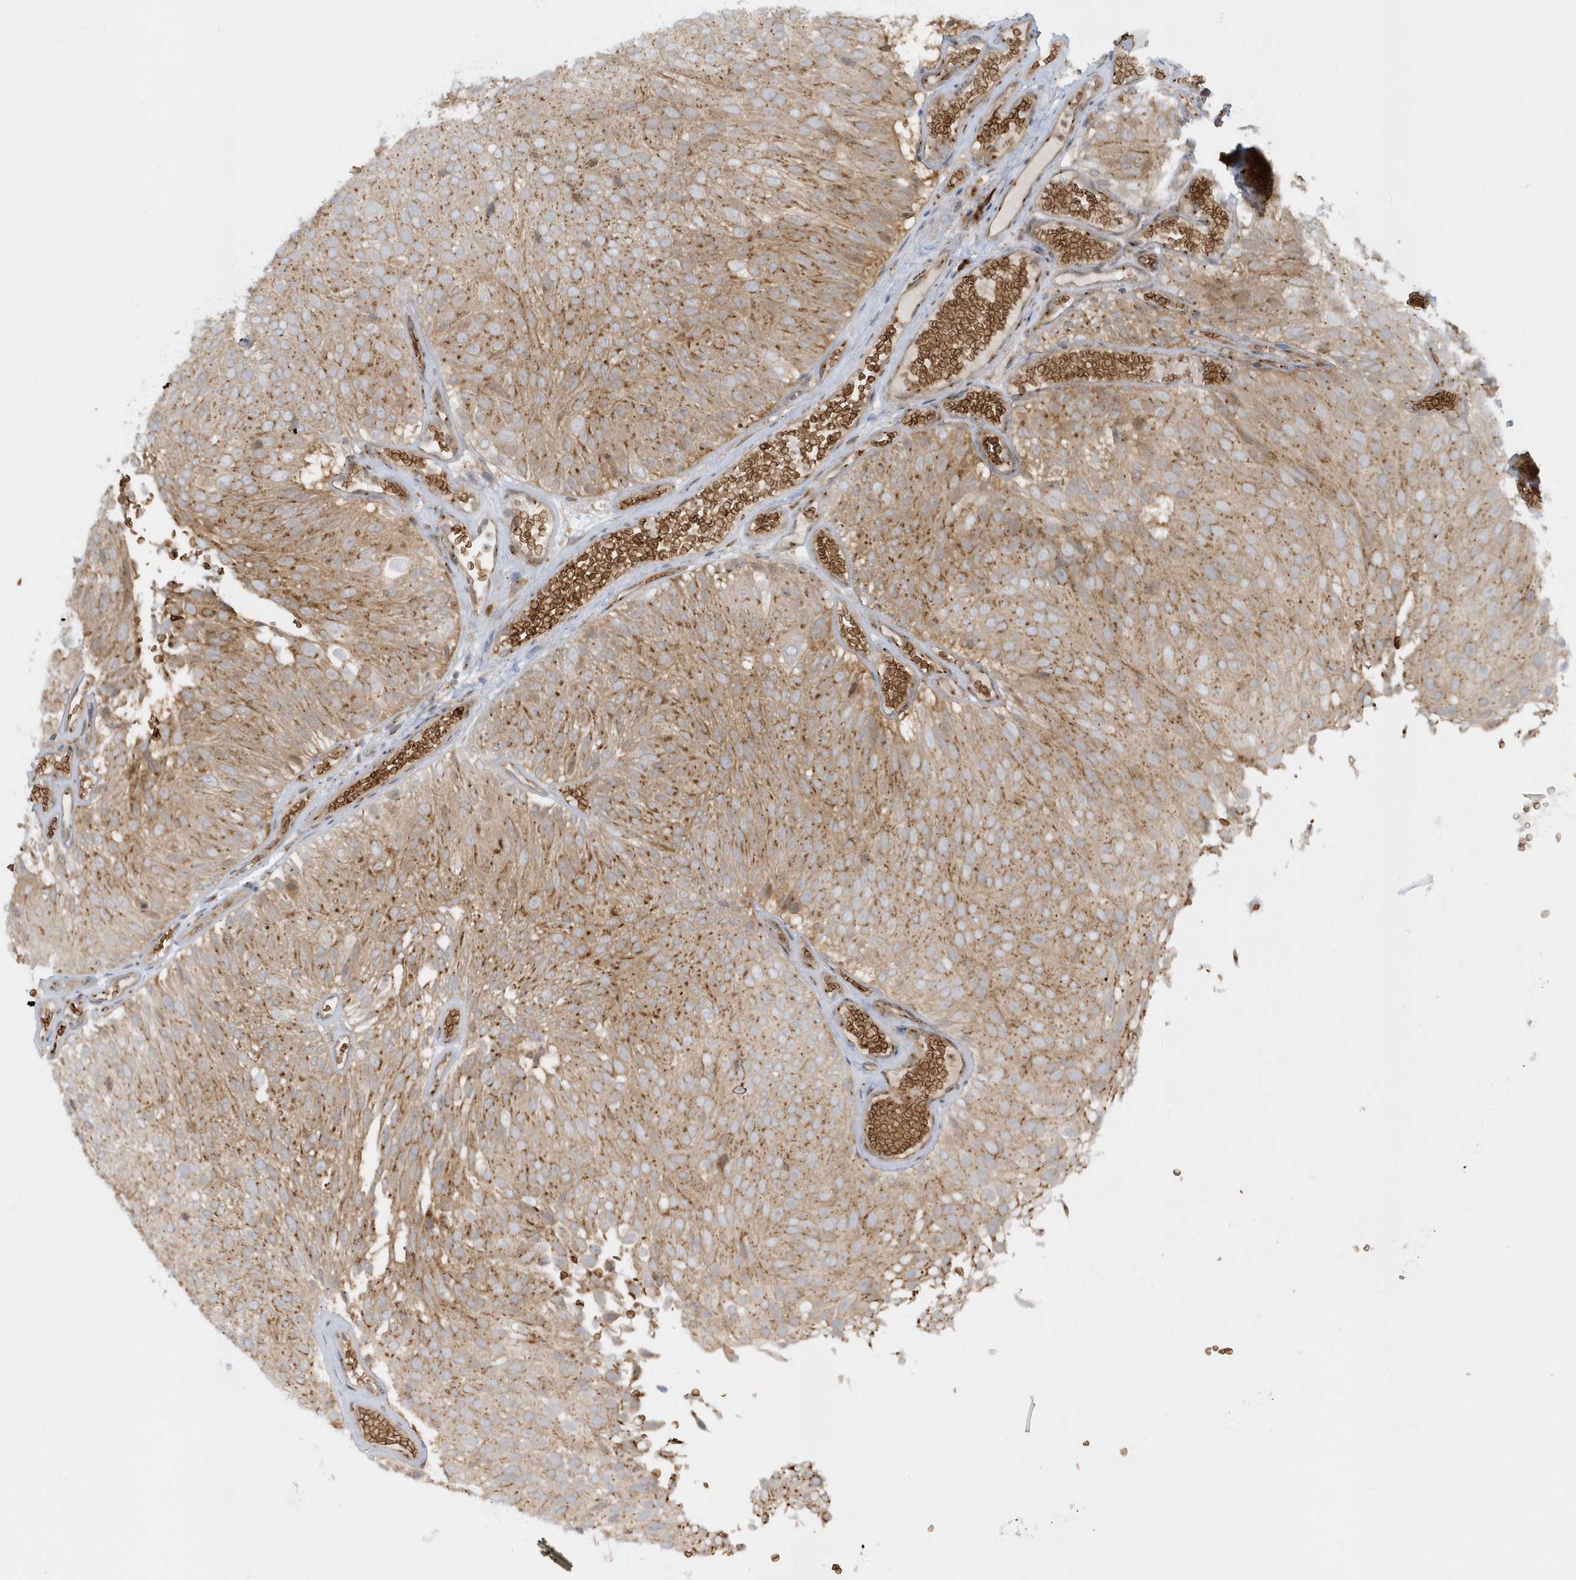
{"staining": {"intensity": "moderate", "quantity": ">75%", "location": "cytoplasmic/membranous"}, "tissue": "urothelial cancer", "cell_type": "Tumor cells", "image_type": "cancer", "snomed": [{"axis": "morphology", "description": "Urothelial carcinoma, Low grade"}, {"axis": "topography", "description": "Urinary bladder"}], "caption": "A high-resolution histopathology image shows immunohistochemistry (IHC) staining of urothelial carcinoma (low-grade), which shows moderate cytoplasmic/membranous positivity in approximately >75% of tumor cells.", "gene": "RPP40", "patient": {"sex": "male", "age": 78}}